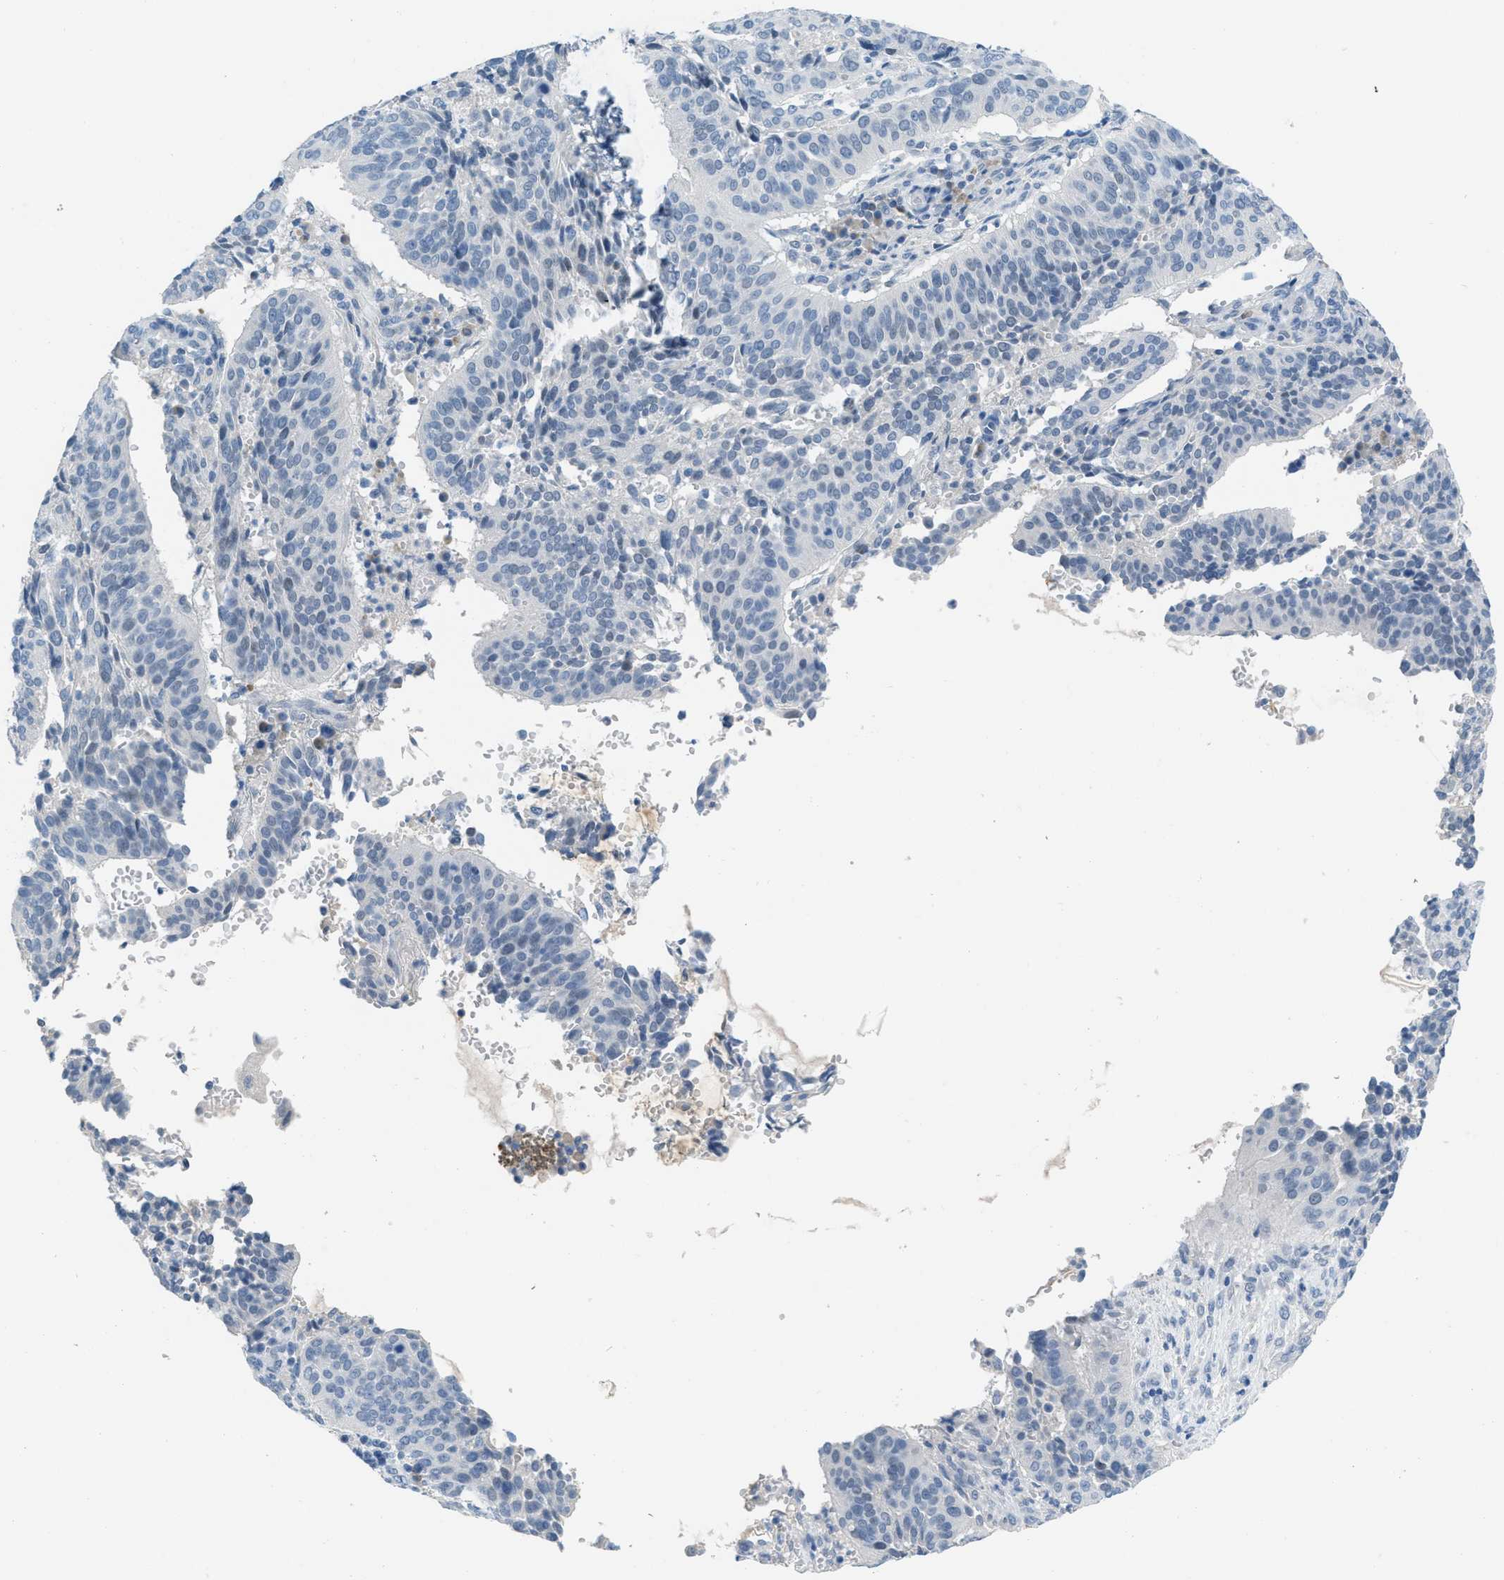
{"staining": {"intensity": "negative", "quantity": "none", "location": "none"}, "tissue": "cervical cancer", "cell_type": "Tumor cells", "image_type": "cancer", "snomed": [{"axis": "morphology", "description": "Normal tissue, NOS"}, {"axis": "morphology", "description": "Squamous cell carcinoma, NOS"}, {"axis": "topography", "description": "Cervix"}], "caption": "This is an immunohistochemistry histopathology image of cervical squamous cell carcinoma. There is no staining in tumor cells.", "gene": "HSF2", "patient": {"sex": "female", "age": 39}}